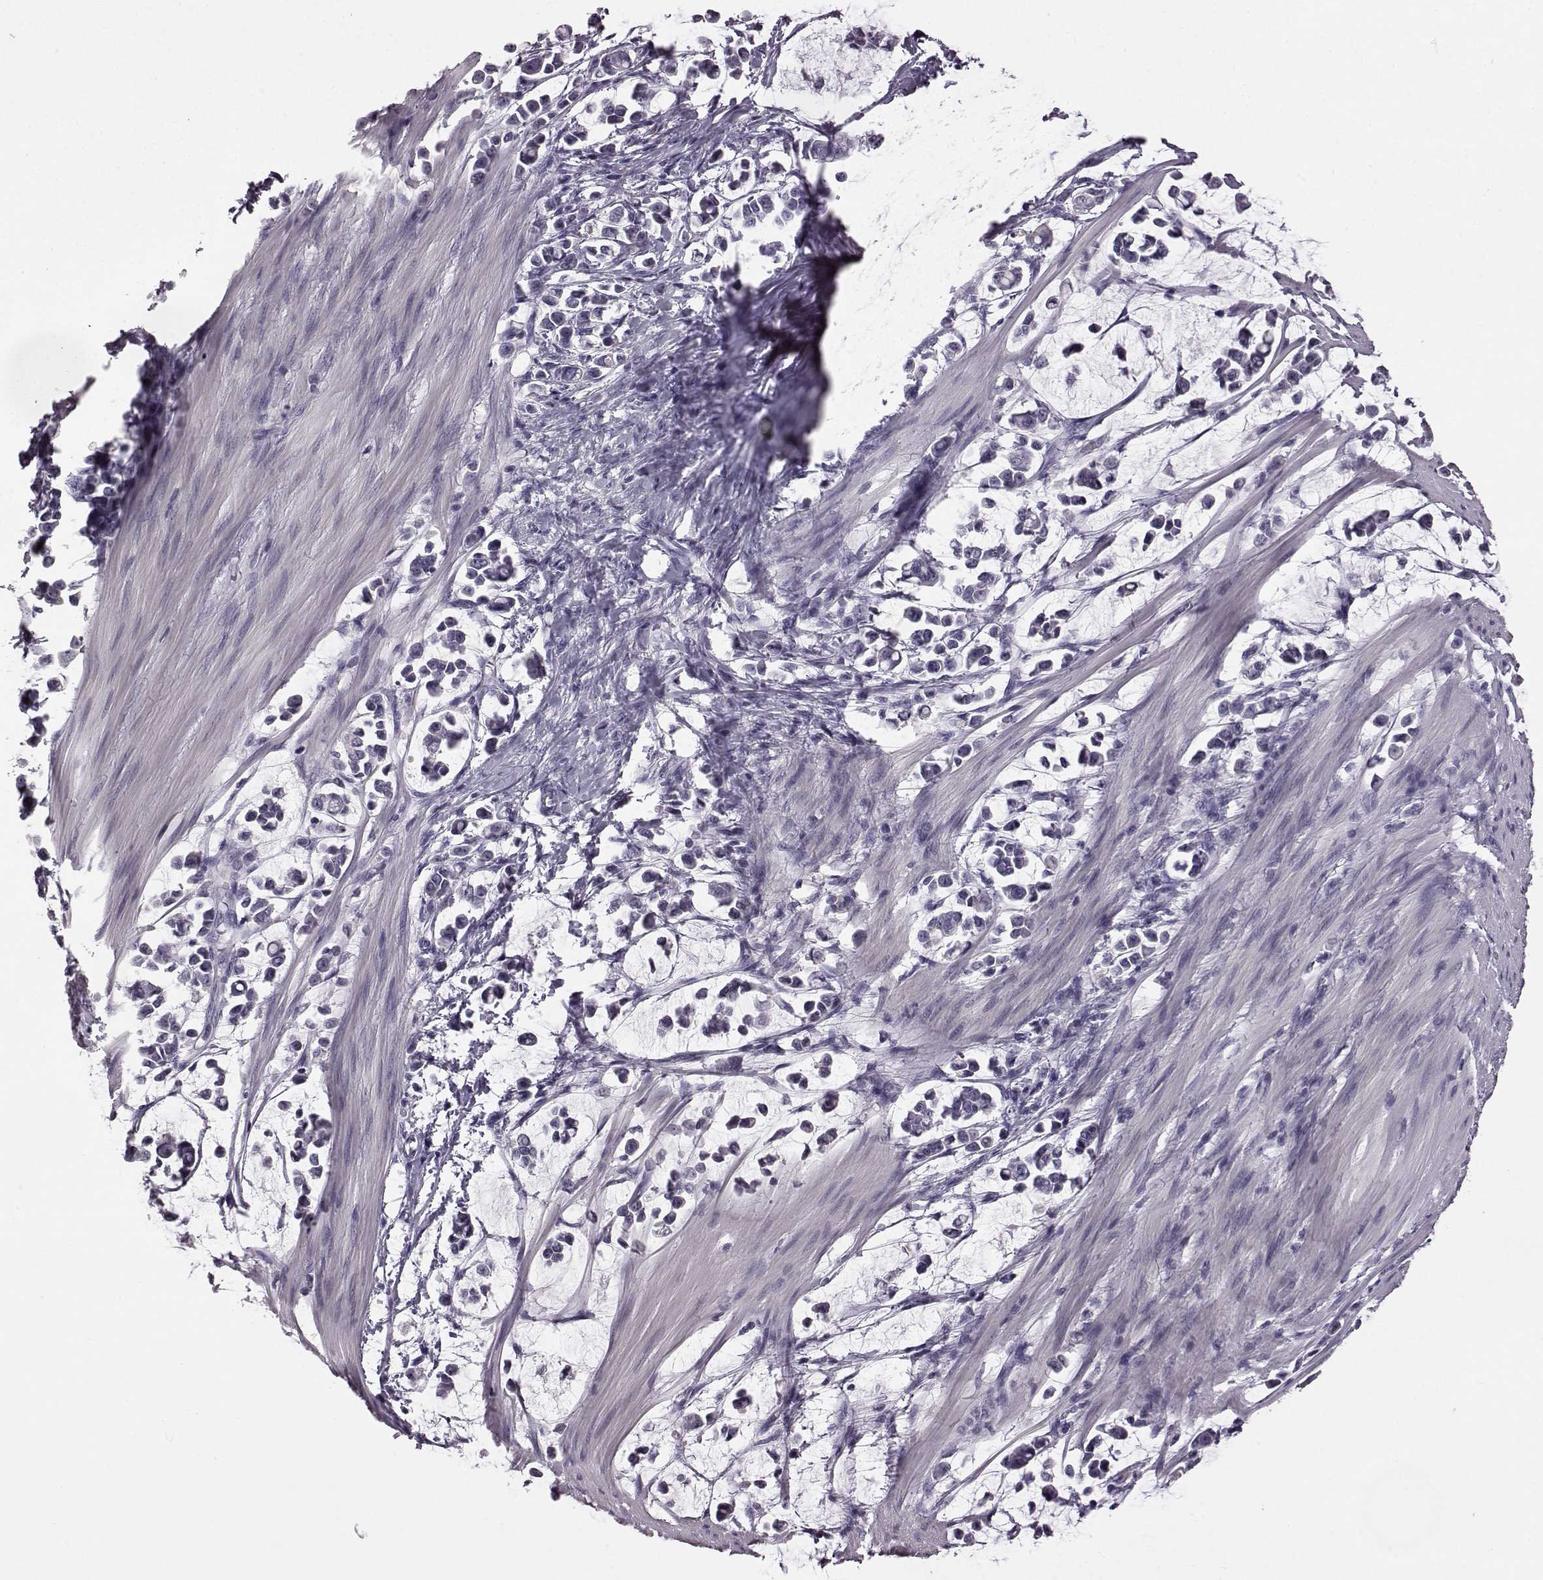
{"staining": {"intensity": "negative", "quantity": "none", "location": "none"}, "tissue": "stomach cancer", "cell_type": "Tumor cells", "image_type": "cancer", "snomed": [{"axis": "morphology", "description": "Adenocarcinoma, NOS"}, {"axis": "topography", "description": "Stomach"}], "caption": "Stomach cancer (adenocarcinoma) stained for a protein using immunohistochemistry displays no expression tumor cells.", "gene": "ODAD4", "patient": {"sex": "male", "age": 82}}